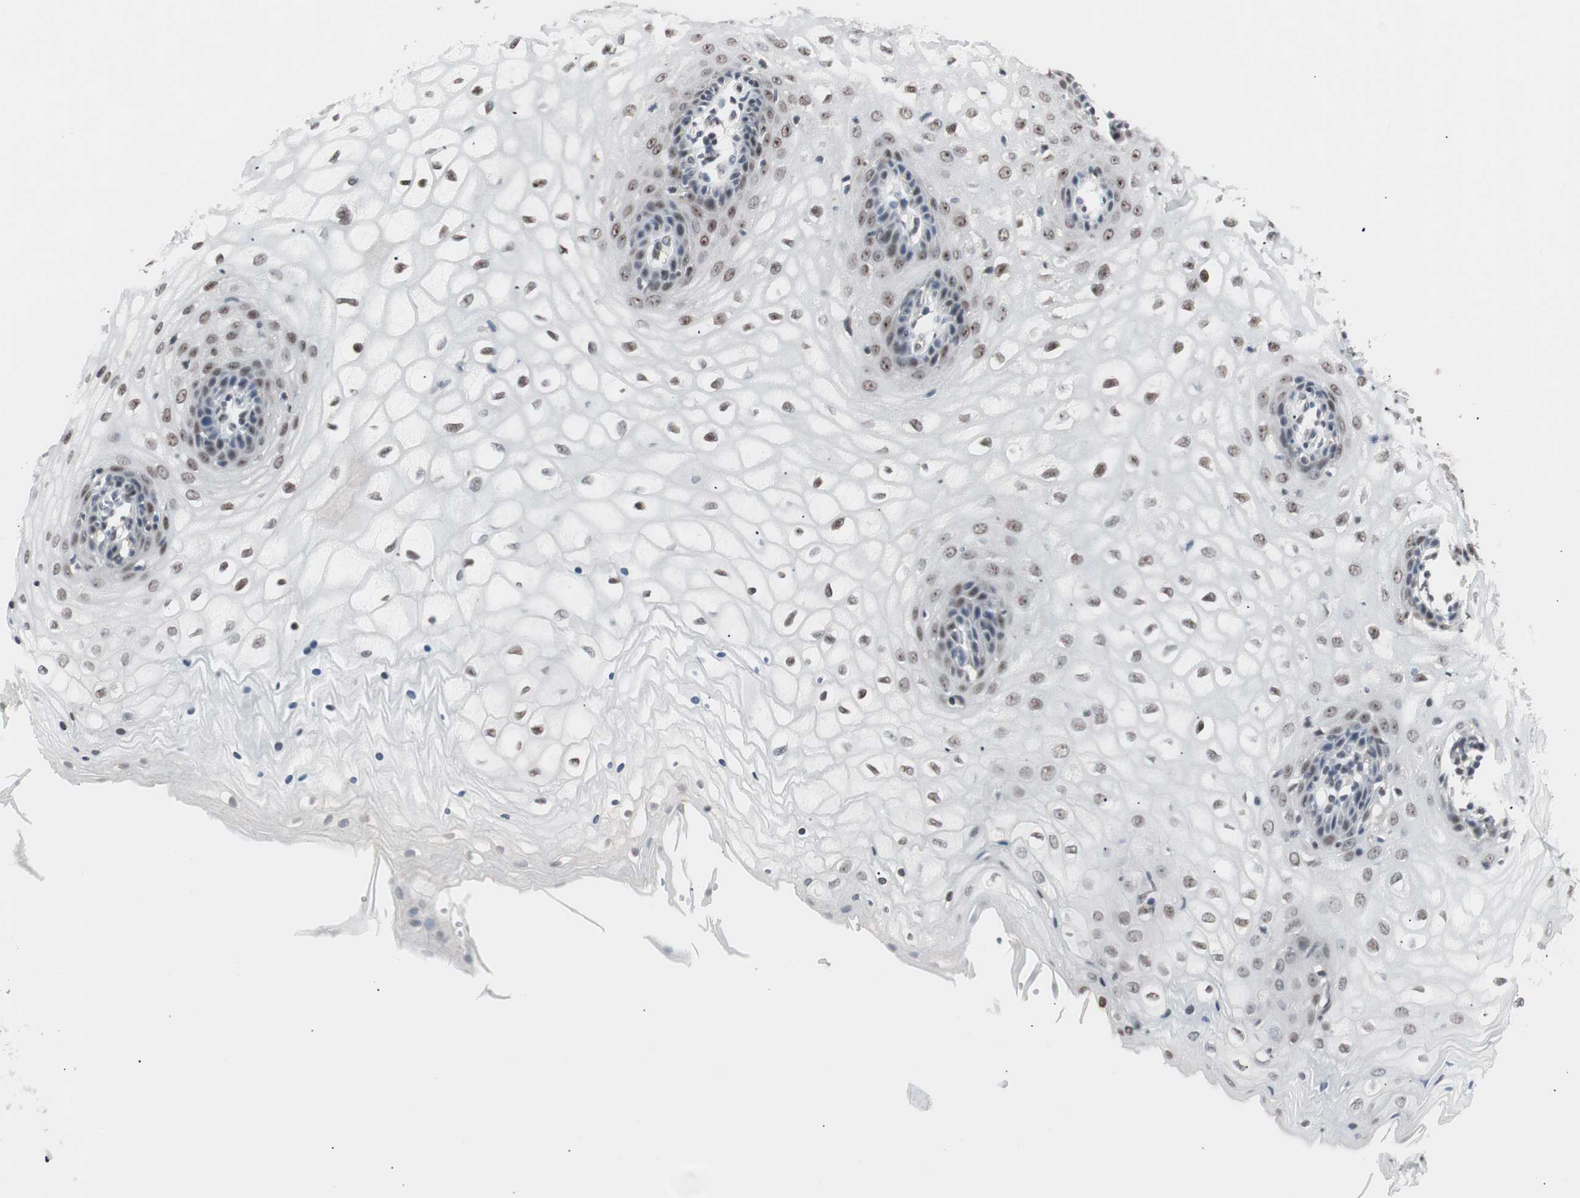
{"staining": {"intensity": "moderate", "quantity": "25%-75%", "location": "nuclear"}, "tissue": "vagina", "cell_type": "Squamous epithelial cells", "image_type": "normal", "snomed": [{"axis": "morphology", "description": "Normal tissue, NOS"}, {"axis": "topography", "description": "Vagina"}], "caption": "Immunohistochemistry histopathology image of unremarkable vagina: human vagina stained using IHC demonstrates medium levels of moderate protein expression localized specifically in the nuclear of squamous epithelial cells, appearing as a nuclear brown color.", "gene": "LIG3", "patient": {"sex": "female", "age": 34}}